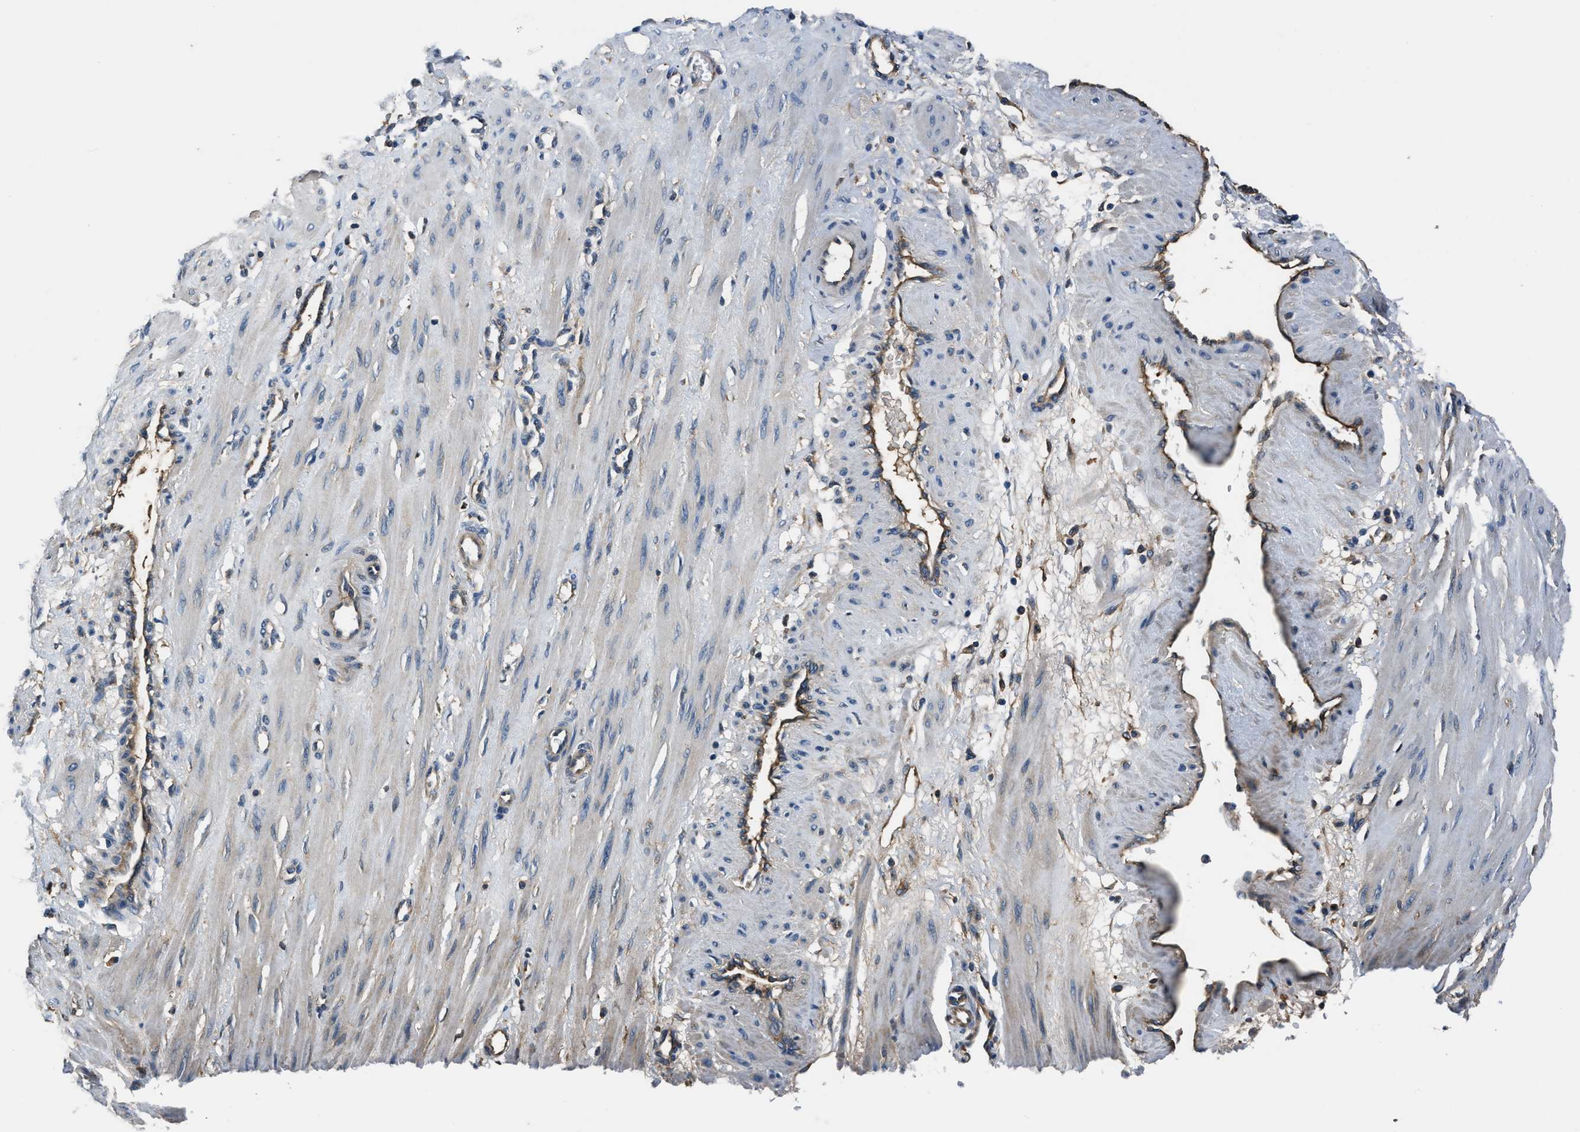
{"staining": {"intensity": "negative", "quantity": "none", "location": "none"}, "tissue": "smooth muscle", "cell_type": "Smooth muscle cells", "image_type": "normal", "snomed": [{"axis": "morphology", "description": "Normal tissue, NOS"}, {"axis": "topography", "description": "Endometrium"}], "caption": "A histopathology image of smooth muscle stained for a protein demonstrates no brown staining in smooth muscle cells. (DAB immunohistochemistry (IHC) with hematoxylin counter stain).", "gene": "EEA1", "patient": {"sex": "female", "age": 33}}